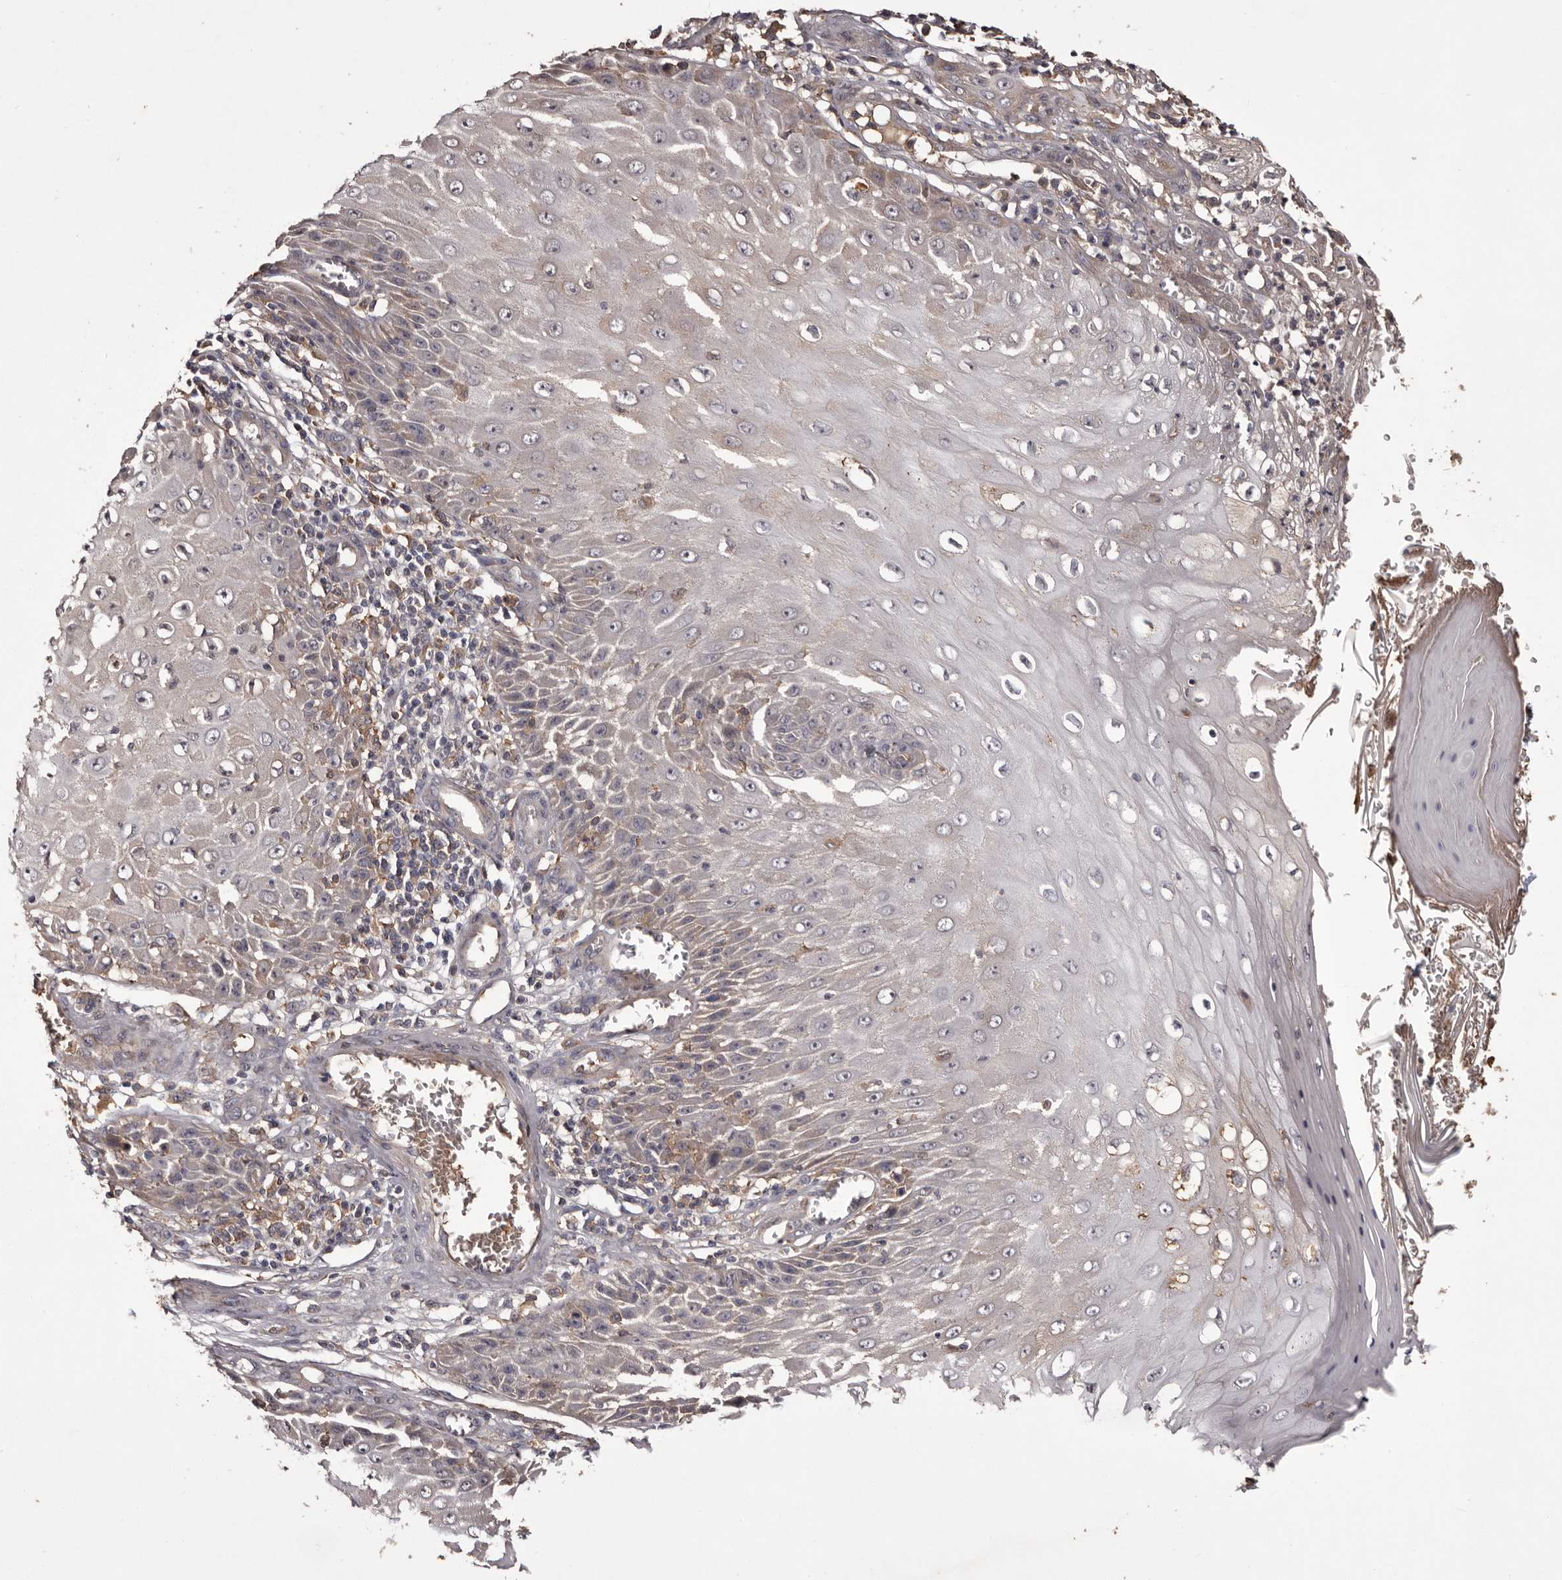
{"staining": {"intensity": "weak", "quantity": "<25%", "location": "cytoplasmic/membranous"}, "tissue": "skin cancer", "cell_type": "Tumor cells", "image_type": "cancer", "snomed": [{"axis": "morphology", "description": "Squamous cell carcinoma, NOS"}, {"axis": "topography", "description": "Skin"}], "caption": "IHC histopathology image of neoplastic tissue: human skin cancer stained with DAB (3,3'-diaminobenzidine) displays no significant protein expression in tumor cells. (DAB (3,3'-diaminobenzidine) immunohistochemistry (IHC) visualized using brightfield microscopy, high magnification).", "gene": "CYP1B1", "patient": {"sex": "female", "age": 73}}